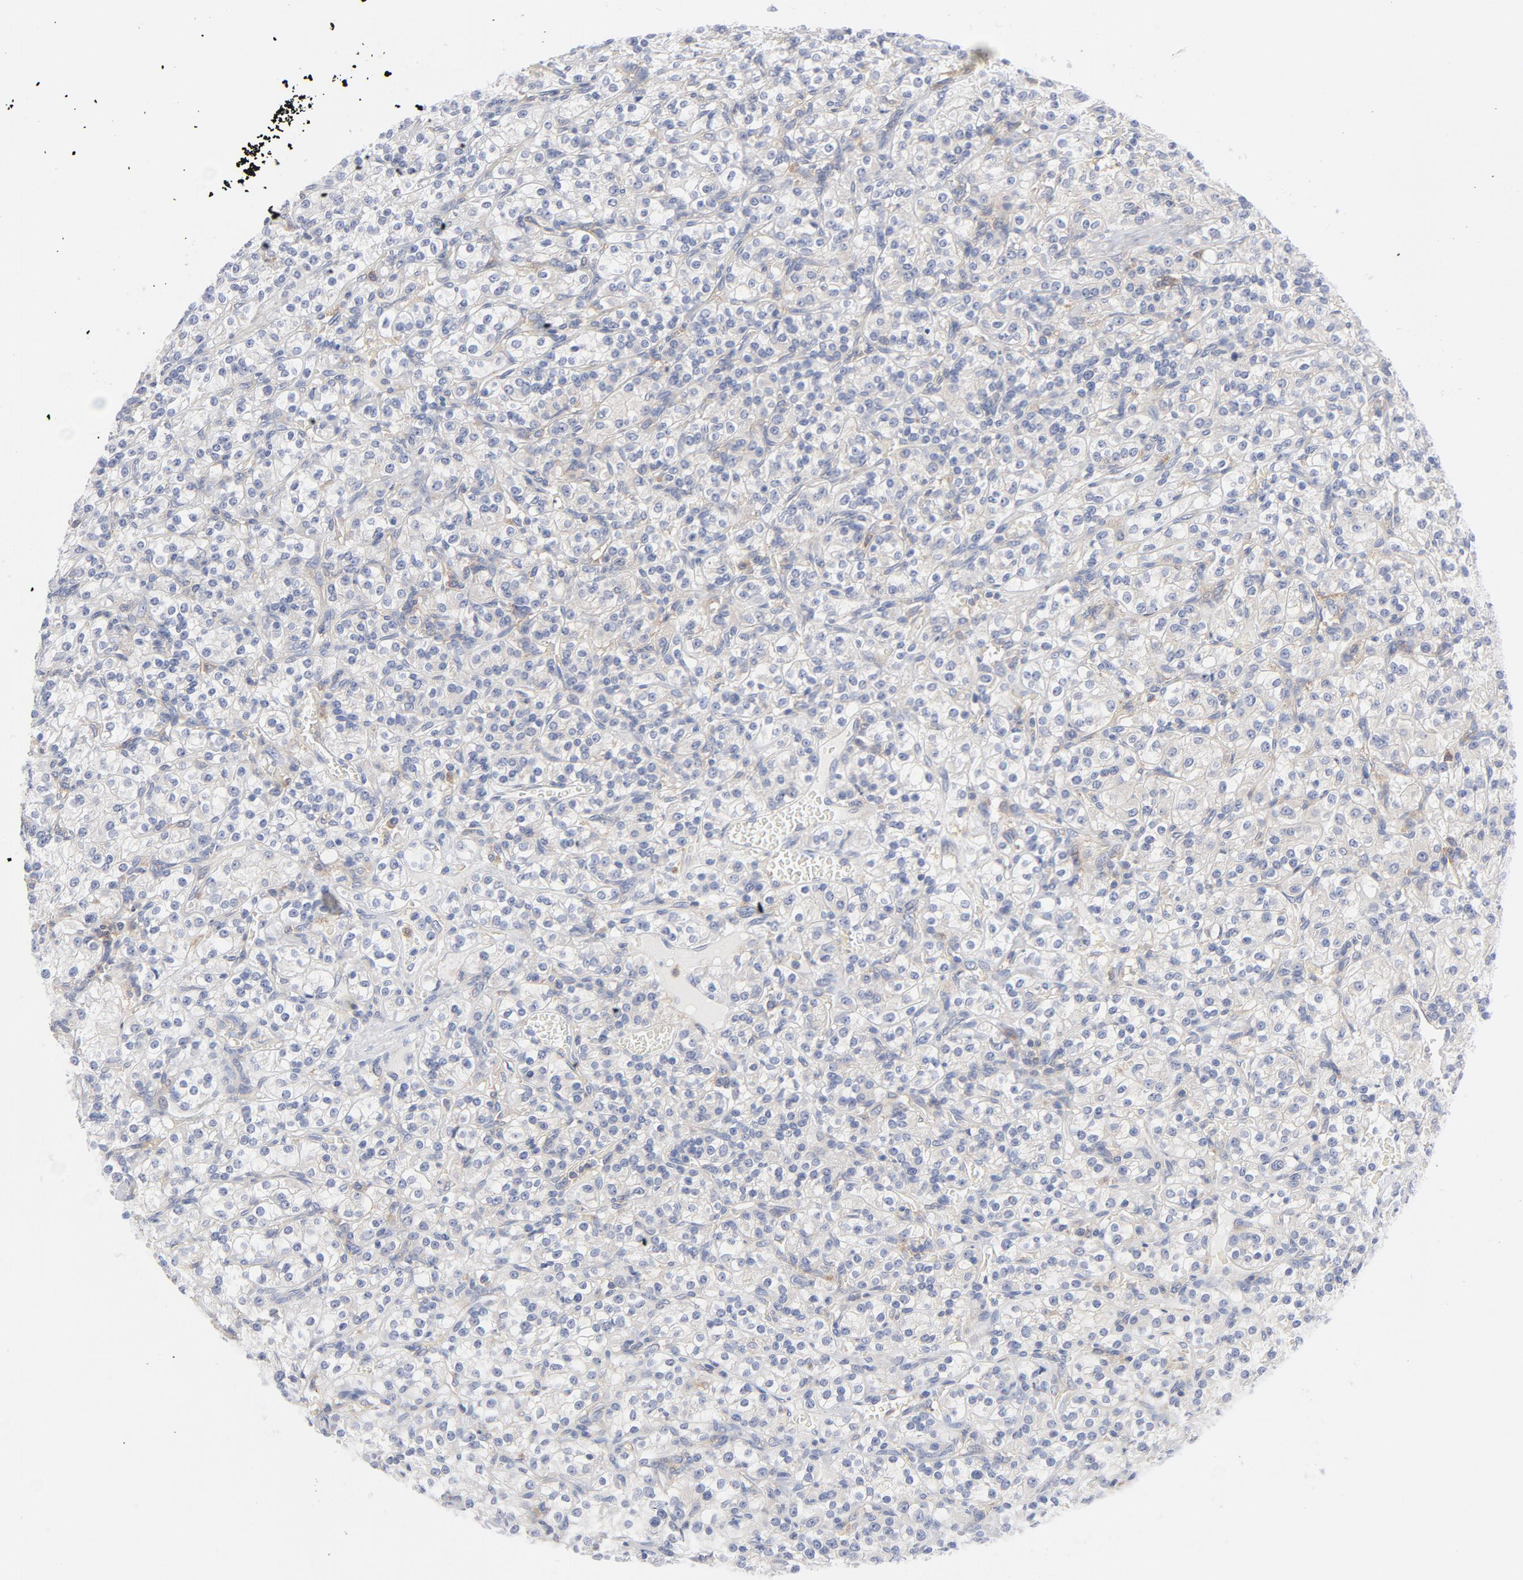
{"staining": {"intensity": "negative", "quantity": "none", "location": "none"}, "tissue": "renal cancer", "cell_type": "Tumor cells", "image_type": "cancer", "snomed": [{"axis": "morphology", "description": "Adenocarcinoma, NOS"}, {"axis": "topography", "description": "Kidney"}], "caption": "Immunohistochemical staining of renal cancer reveals no significant expression in tumor cells.", "gene": "CD86", "patient": {"sex": "male", "age": 77}}